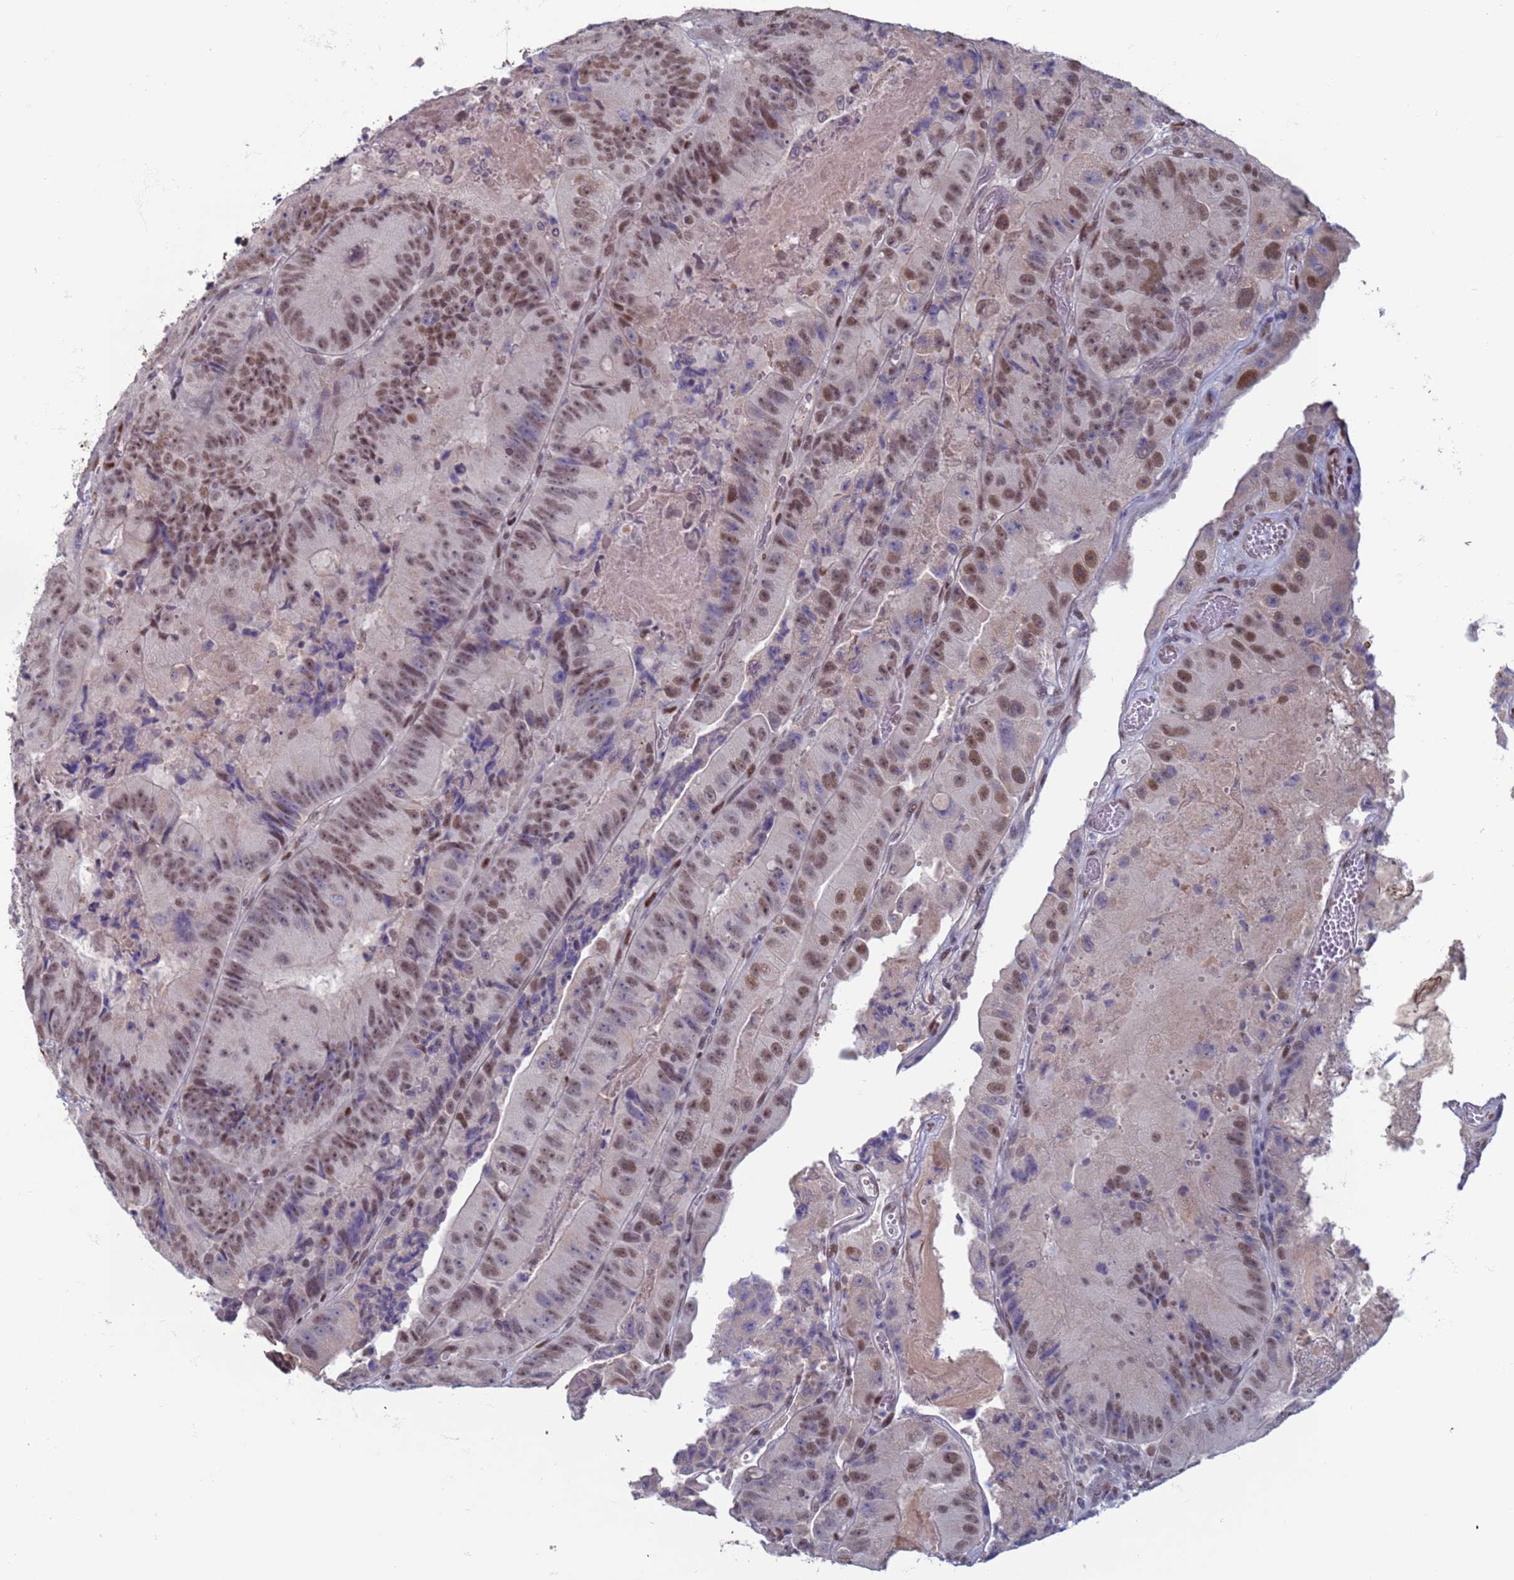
{"staining": {"intensity": "moderate", "quantity": ">75%", "location": "nuclear"}, "tissue": "colorectal cancer", "cell_type": "Tumor cells", "image_type": "cancer", "snomed": [{"axis": "morphology", "description": "Adenocarcinoma, NOS"}, {"axis": "topography", "description": "Colon"}], "caption": "Human adenocarcinoma (colorectal) stained for a protein (brown) reveals moderate nuclear positive staining in about >75% of tumor cells.", "gene": "SAE1", "patient": {"sex": "female", "age": 86}}